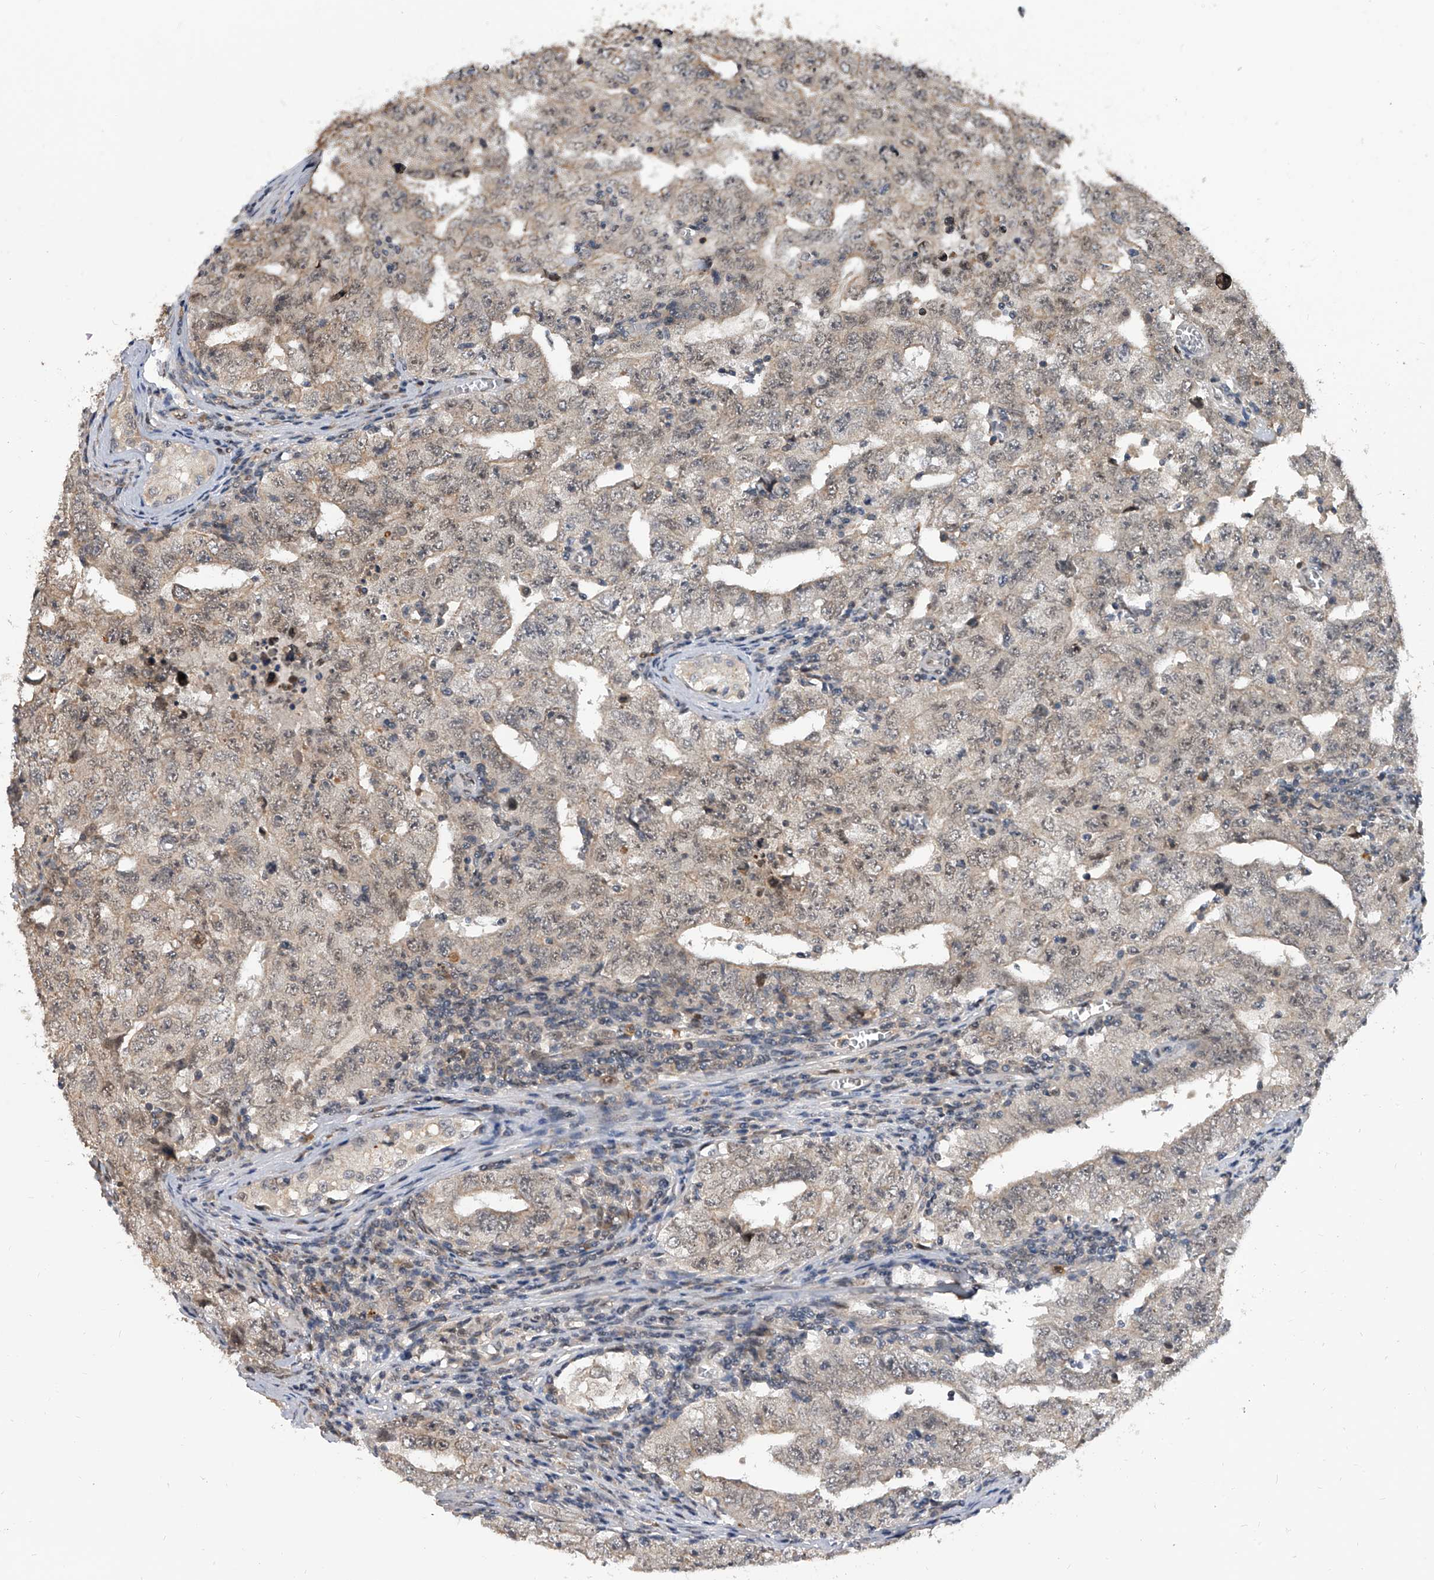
{"staining": {"intensity": "weak", "quantity": "25%-75%", "location": "nuclear"}, "tissue": "testis cancer", "cell_type": "Tumor cells", "image_type": "cancer", "snomed": [{"axis": "morphology", "description": "Carcinoma, Embryonal, NOS"}, {"axis": "topography", "description": "Testis"}], "caption": "High-power microscopy captured an immunohistochemistry (IHC) photomicrograph of testis embryonal carcinoma, revealing weak nuclear staining in about 25%-75% of tumor cells.", "gene": "BHLHE23", "patient": {"sex": "male", "age": 26}}